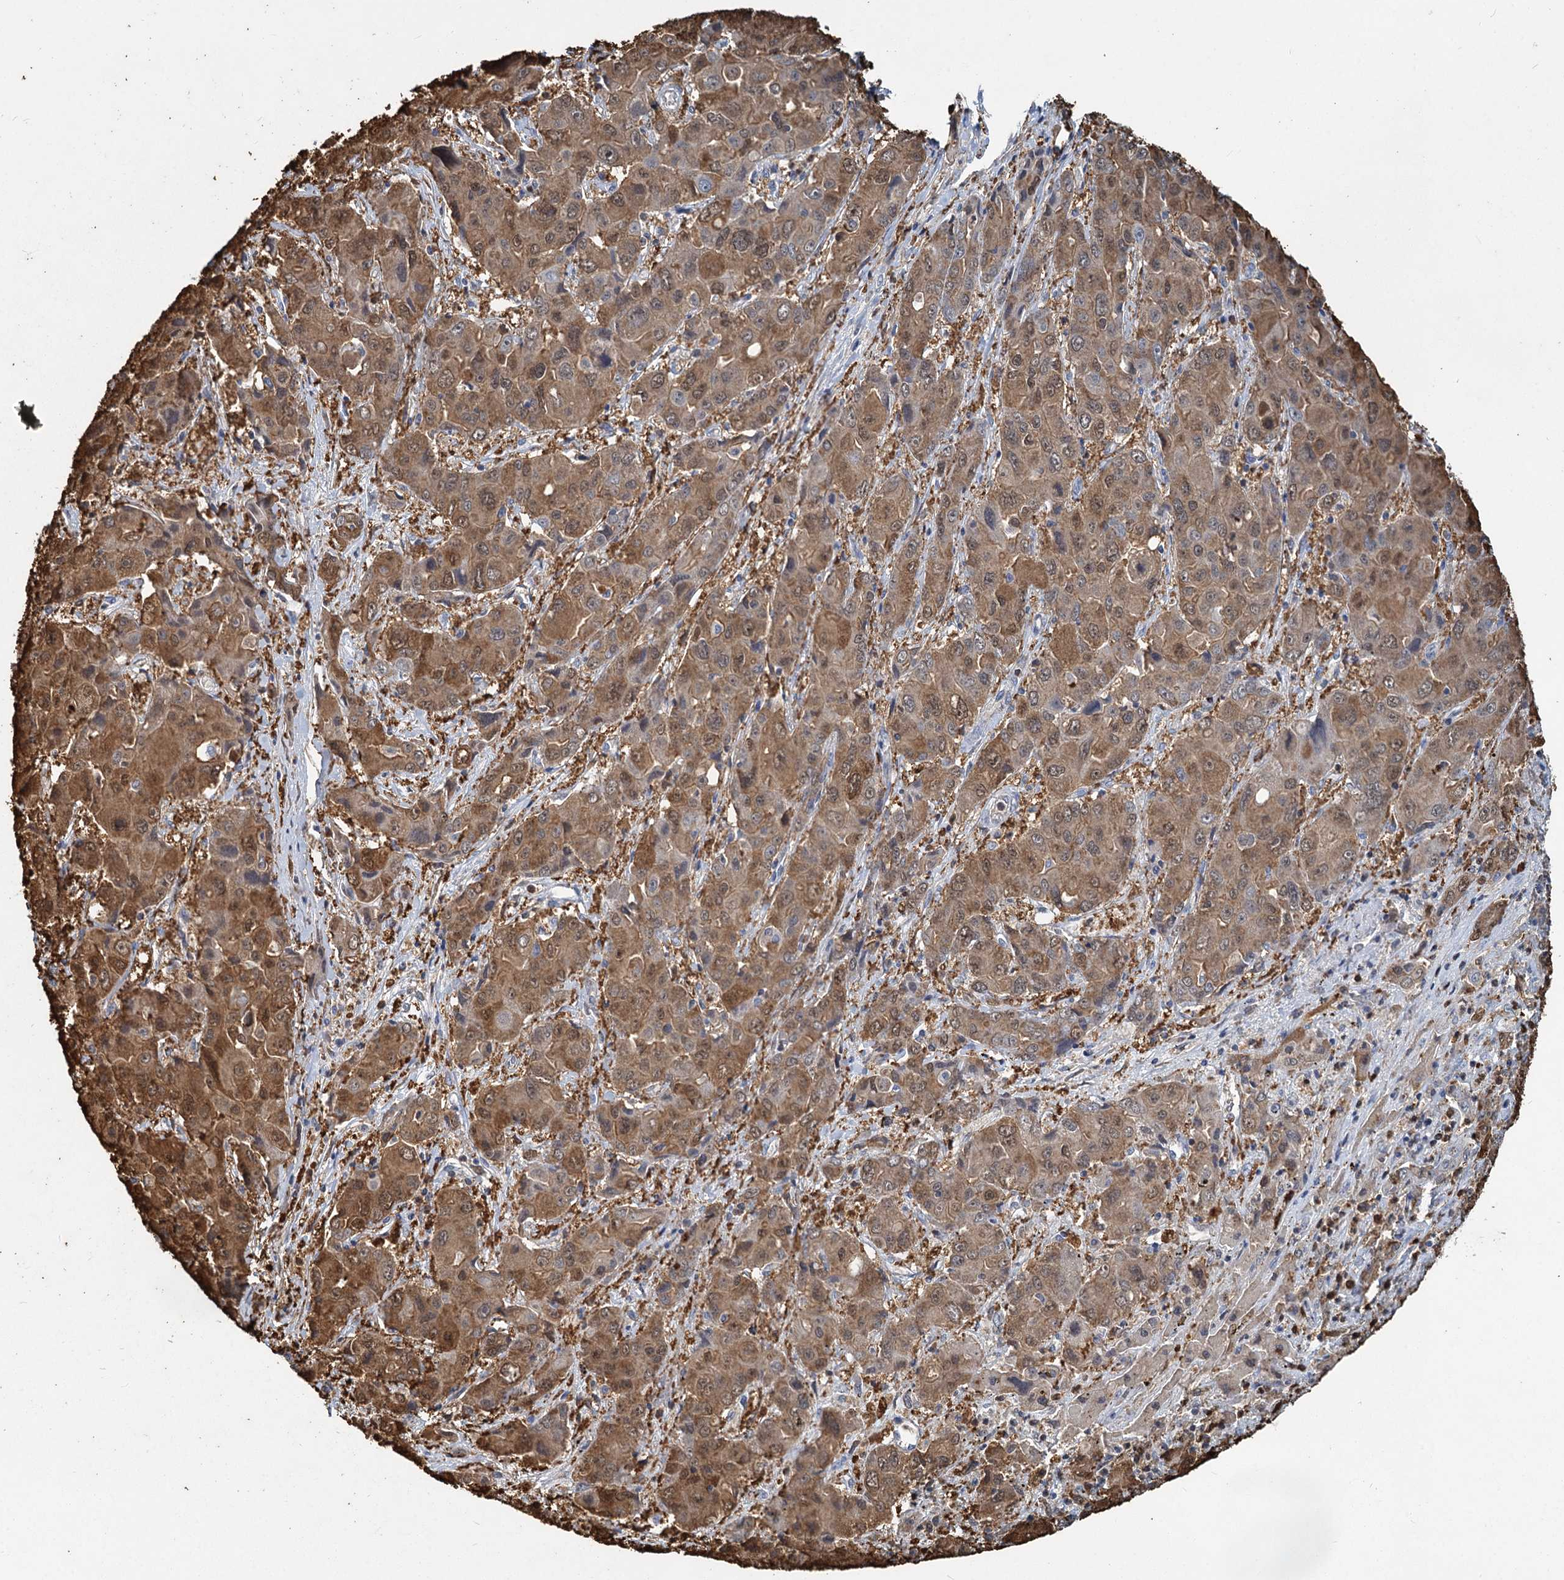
{"staining": {"intensity": "moderate", "quantity": ">75%", "location": "cytoplasmic/membranous,nuclear"}, "tissue": "liver cancer", "cell_type": "Tumor cells", "image_type": "cancer", "snomed": [{"axis": "morphology", "description": "Cholangiocarcinoma"}, {"axis": "topography", "description": "Liver"}], "caption": "Moderate cytoplasmic/membranous and nuclear staining is appreciated in about >75% of tumor cells in liver cancer (cholangiocarcinoma).", "gene": "S100A6", "patient": {"sex": "male", "age": 67}}